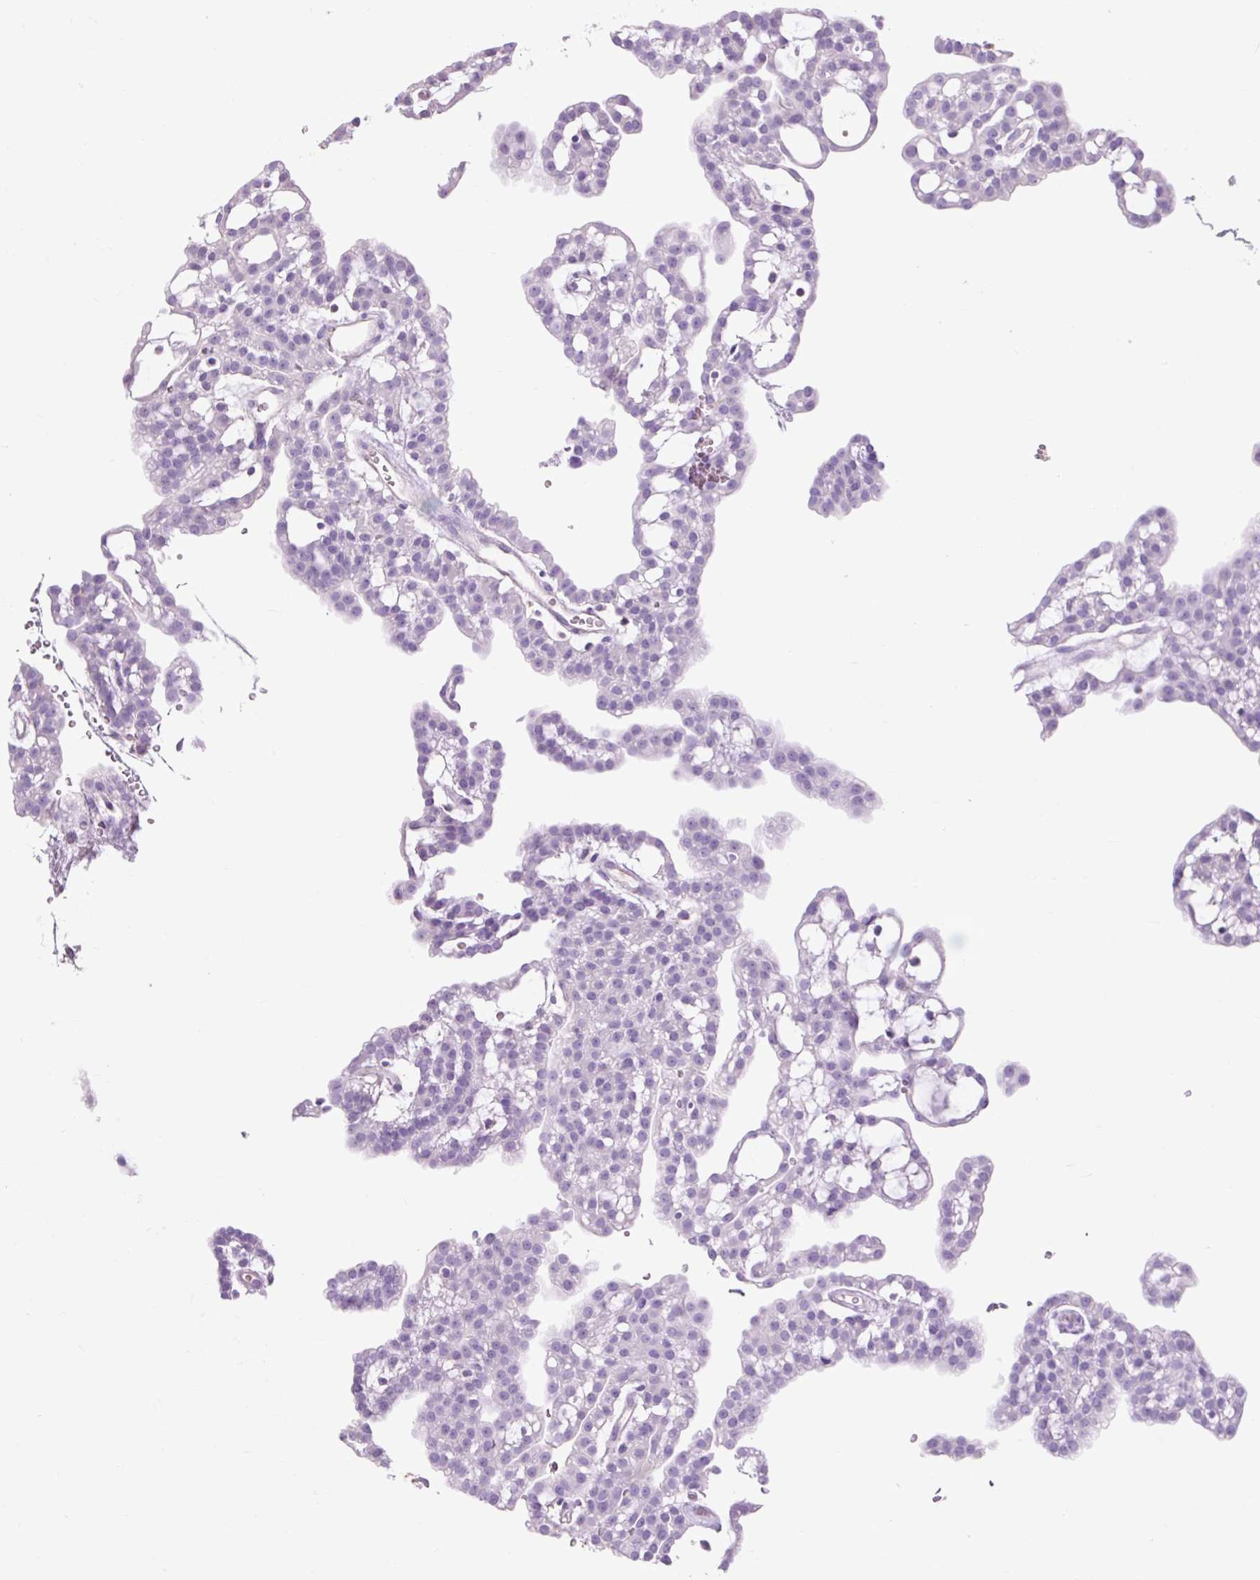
{"staining": {"intensity": "negative", "quantity": "none", "location": "none"}, "tissue": "renal cancer", "cell_type": "Tumor cells", "image_type": "cancer", "snomed": [{"axis": "morphology", "description": "Adenocarcinoma, NOS"}, {"axis": "topography", "description": "Kidney"}], "caption": "Renal cancer (adenocarcinoma) was stained to show a protein in brown. There is no significant expression in tumor cells.", "gene": "OR10A7", "patient": {"sex": "male", "age": 63}}